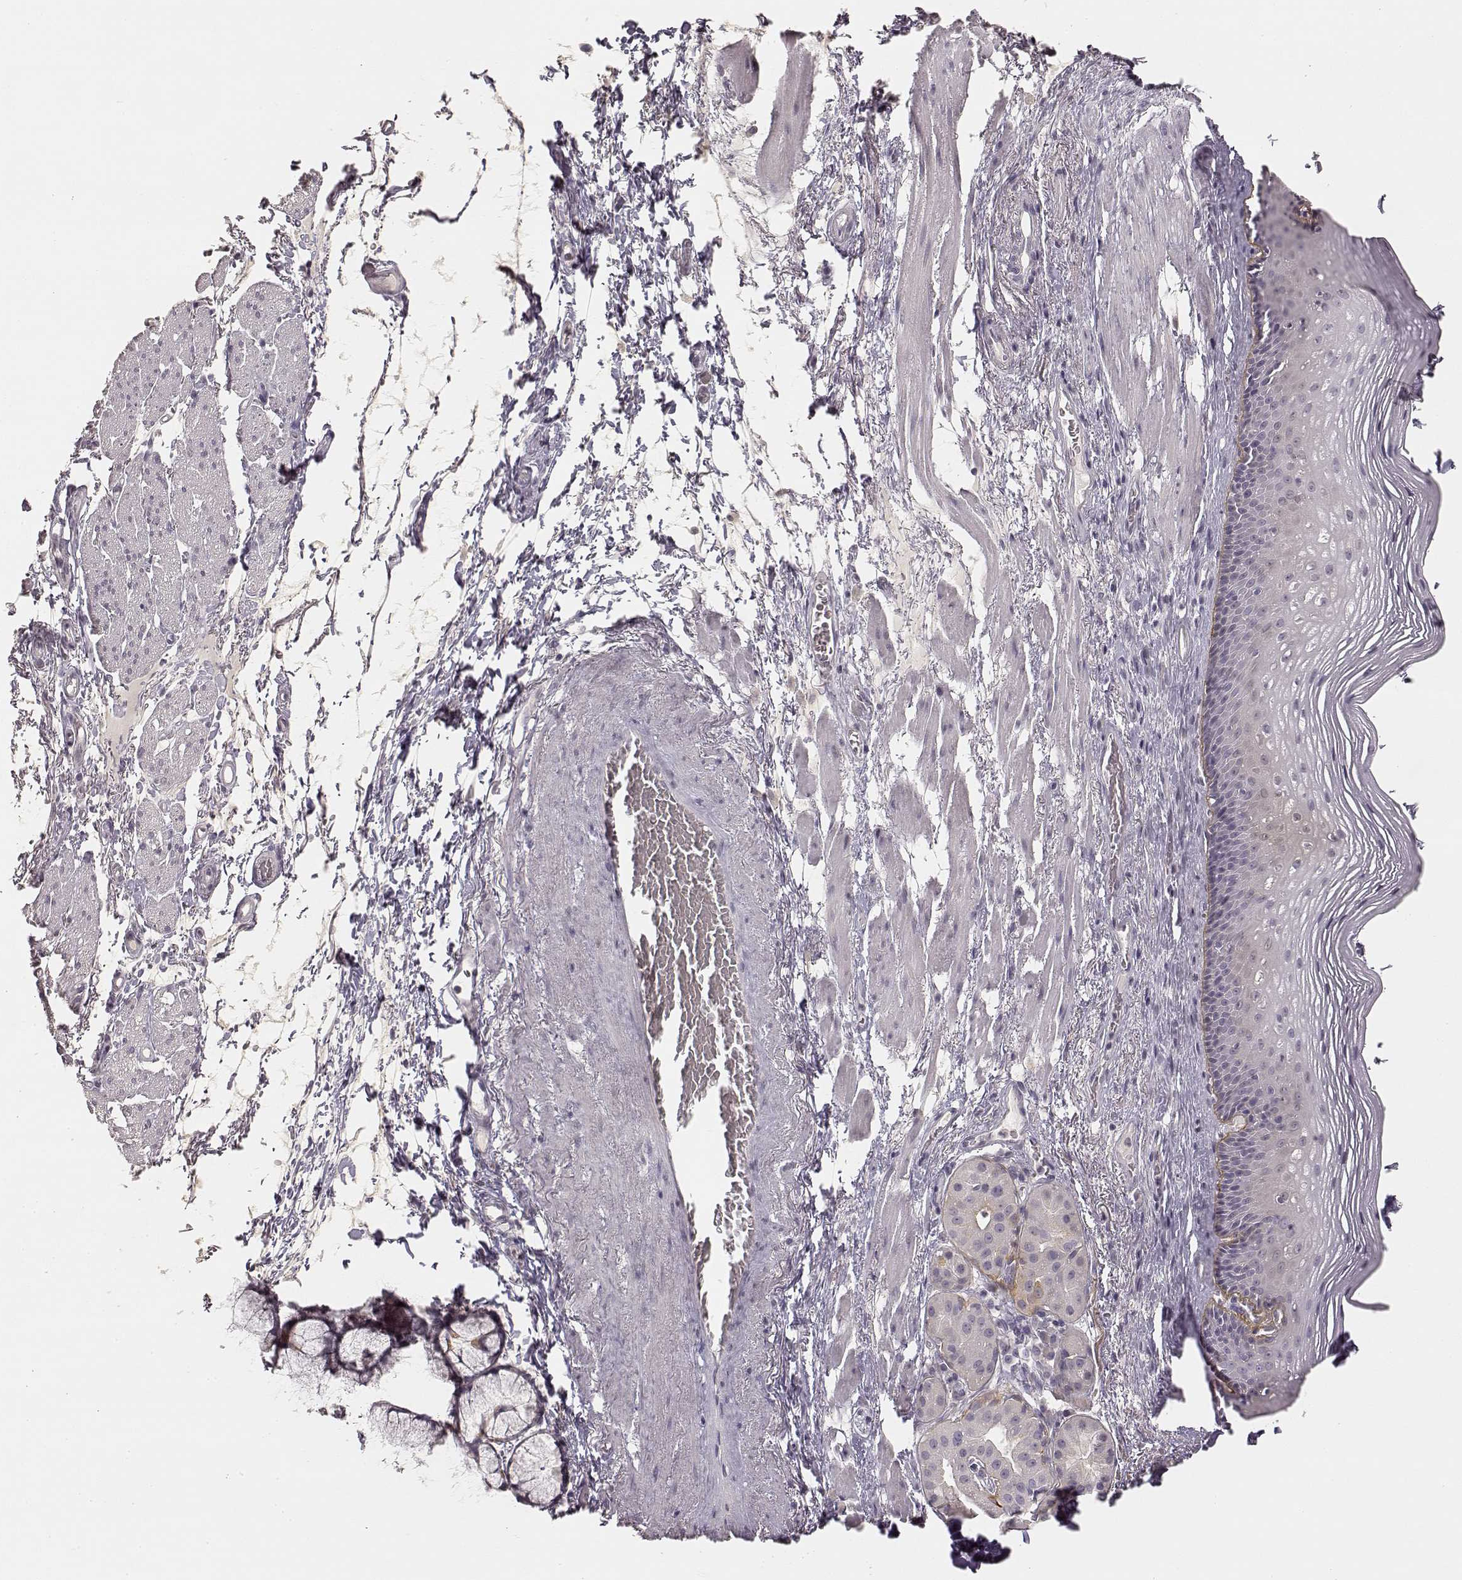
{"staining": {"intensity": "negative", "quantity": "none", "location": "none"}, "tissue": "esophagus", "cell_type": "Squamous epithelial cells", "image_type": "normal", "snomed": [{"axis": "morphology", "description": "Normal tissue, NOS"}, {"axis": "topography", "description": "Esophagus"}], "caption": "Squamous epithelial cells are negative for brown protein staining in benign esophagus. (DAB (3,3'-diaminobenzidine) immunohistochemistry (IHC) with hematoxylin counter stain).", "gene": "LAMC2", "patient": {"sex": "male", "age": 76}}